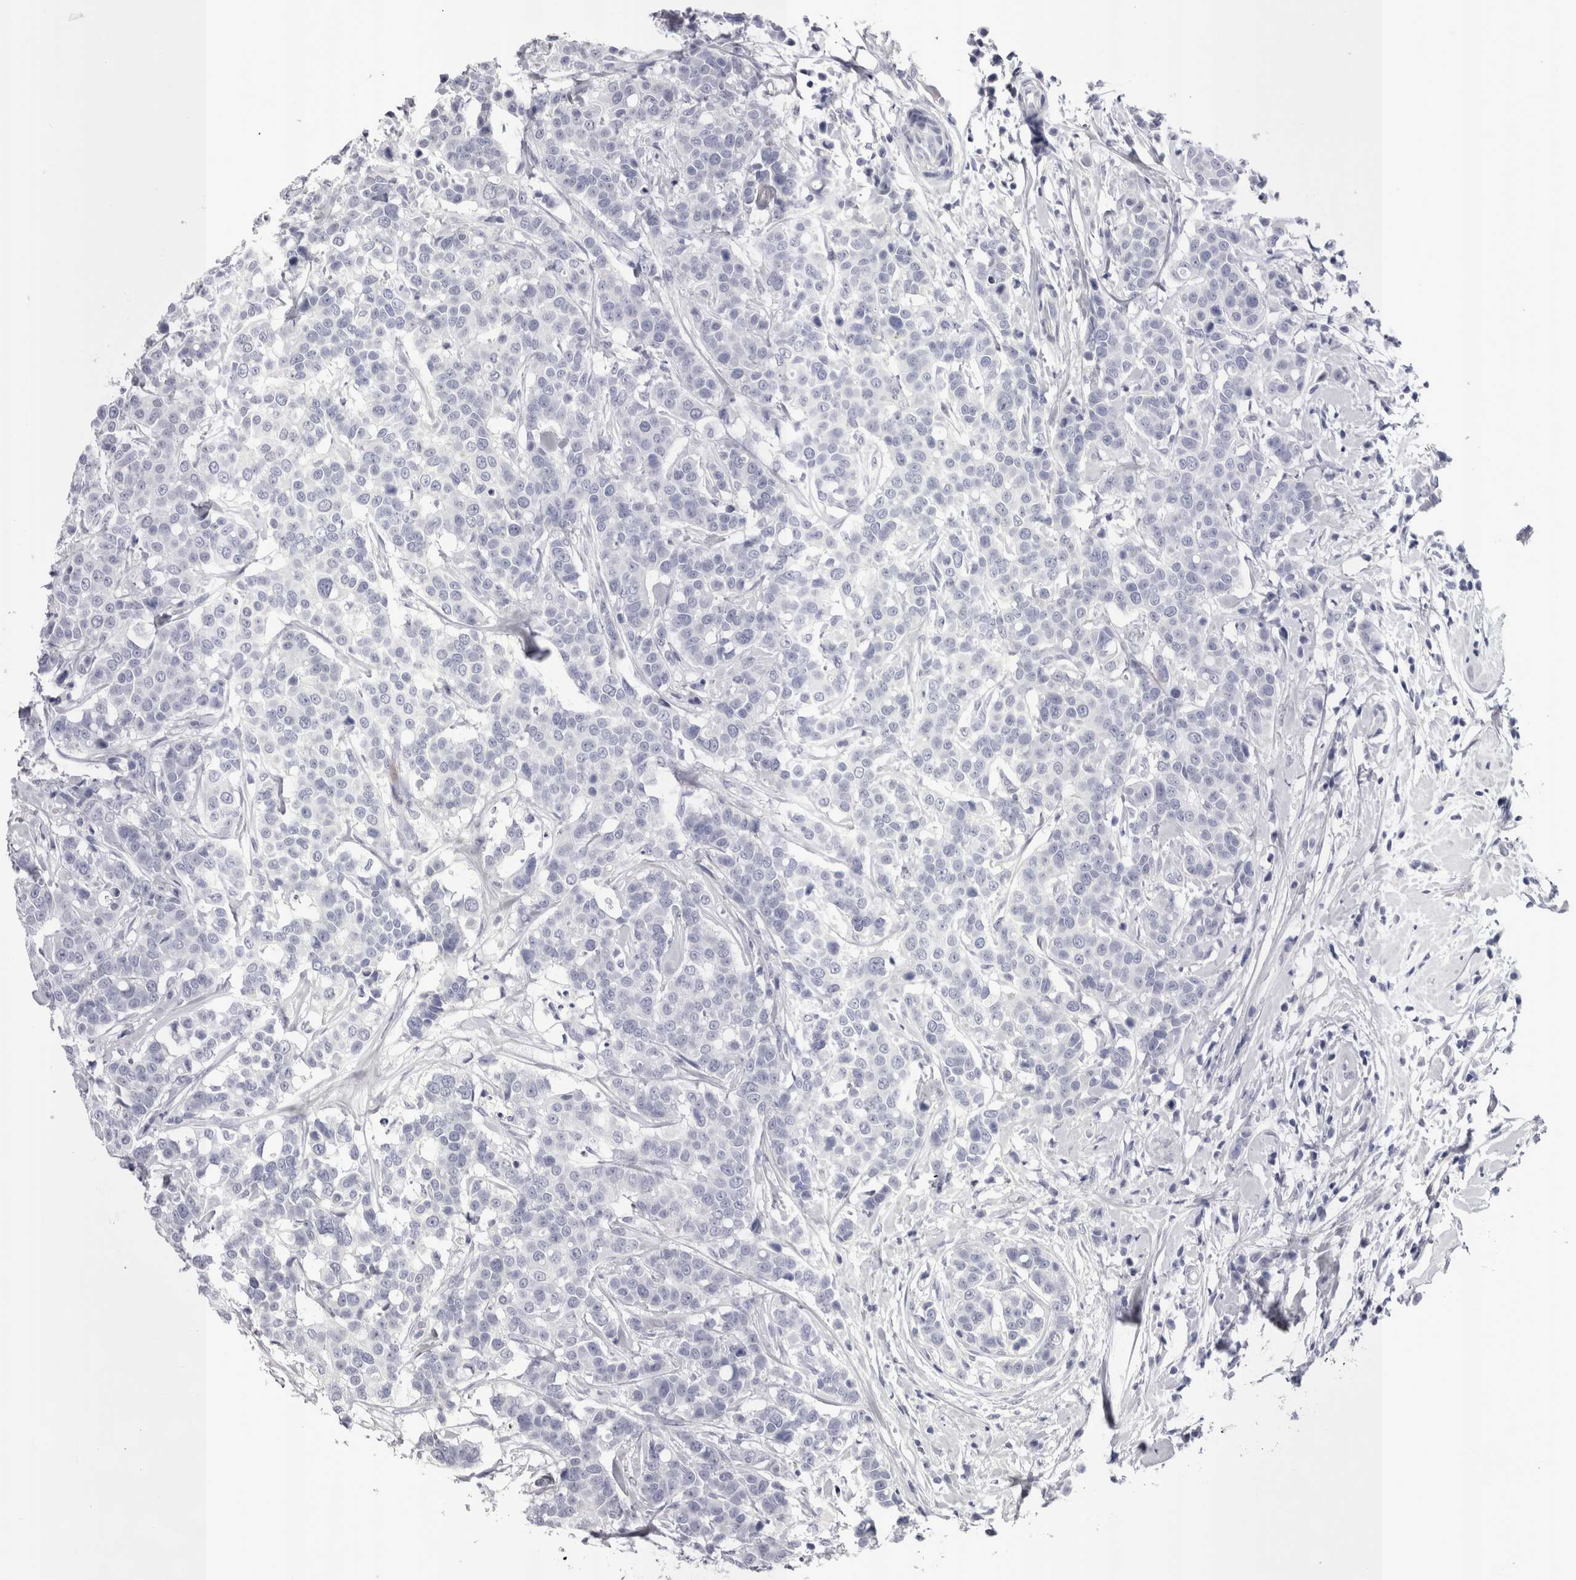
{"staining": {"intensity": "negative", "quantity": "none", "location": "none"}, "tissue": "breast cancer", "cell_type": "Tumor cells", "image_type": "cancer", "snomed": [{"axis": "morphology", "description": "Duct carcinoma"}, {"axis": "topography", "description": "Breast"}], "caption": "This is an immunohistochemistry image of human breast intraductal carcinoma. There is no positivity in tumor cells.", "gene": "PWP2", "patient": {"sex": "female", "age": 27}}